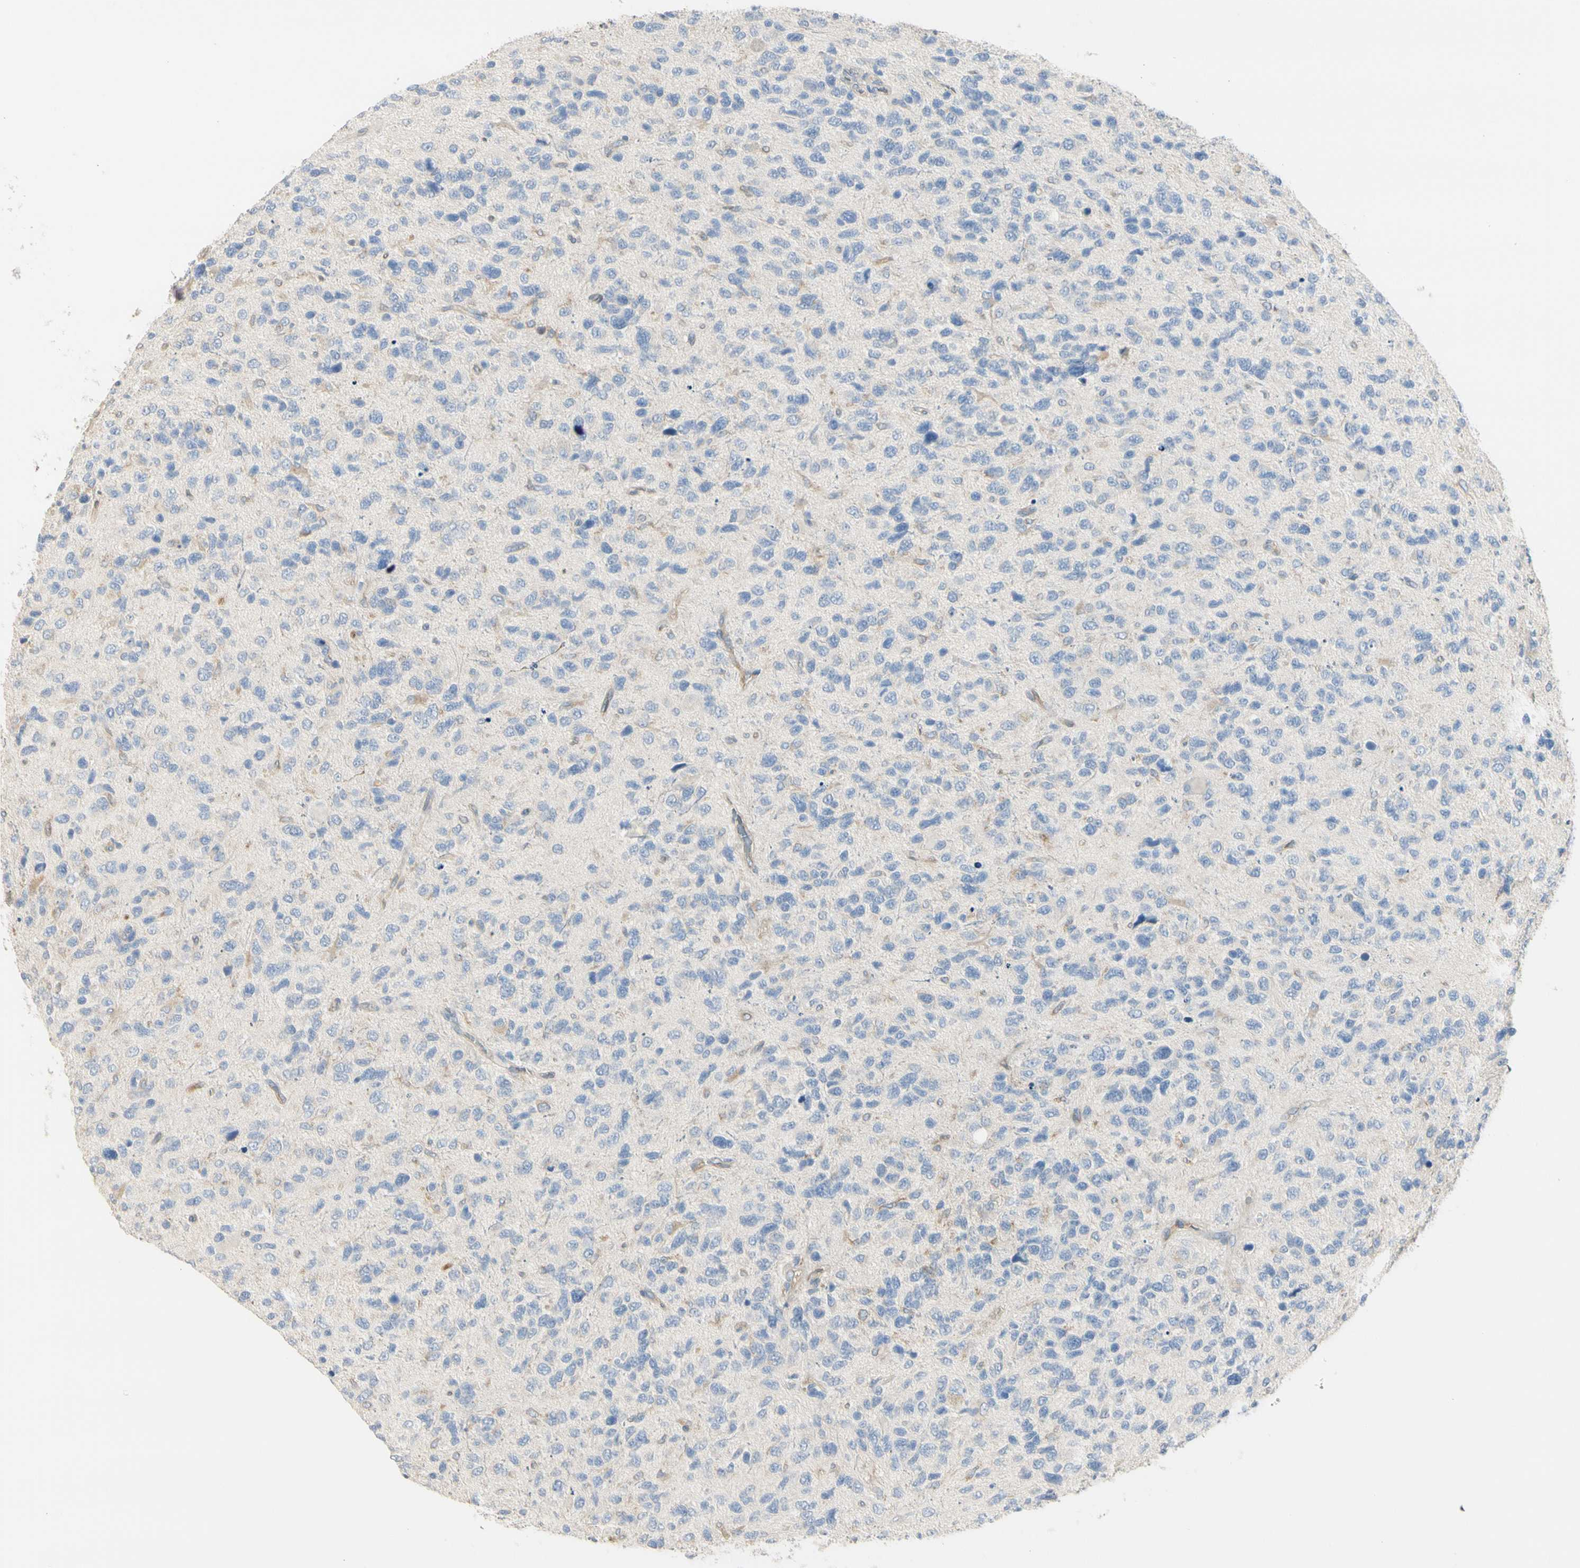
{"staining": {"intensity": "negative", "quantity": "none", "location": "none"}, "tissue": "glioma", "cell_type": "Tumor cells", "image_type": "cancer", "snomed": [{"axis": "morphology", "description": "Glioma, malignant, High grade"}, {"axis": "topography", "description": "Brain"}], "caption": "Malignant glioma (high-grade) was stained to show a protein in brown. There is no significant staining in tumor cells.", "gene": "NFKB2", "patient": {"sex": "female", "age": 58}}